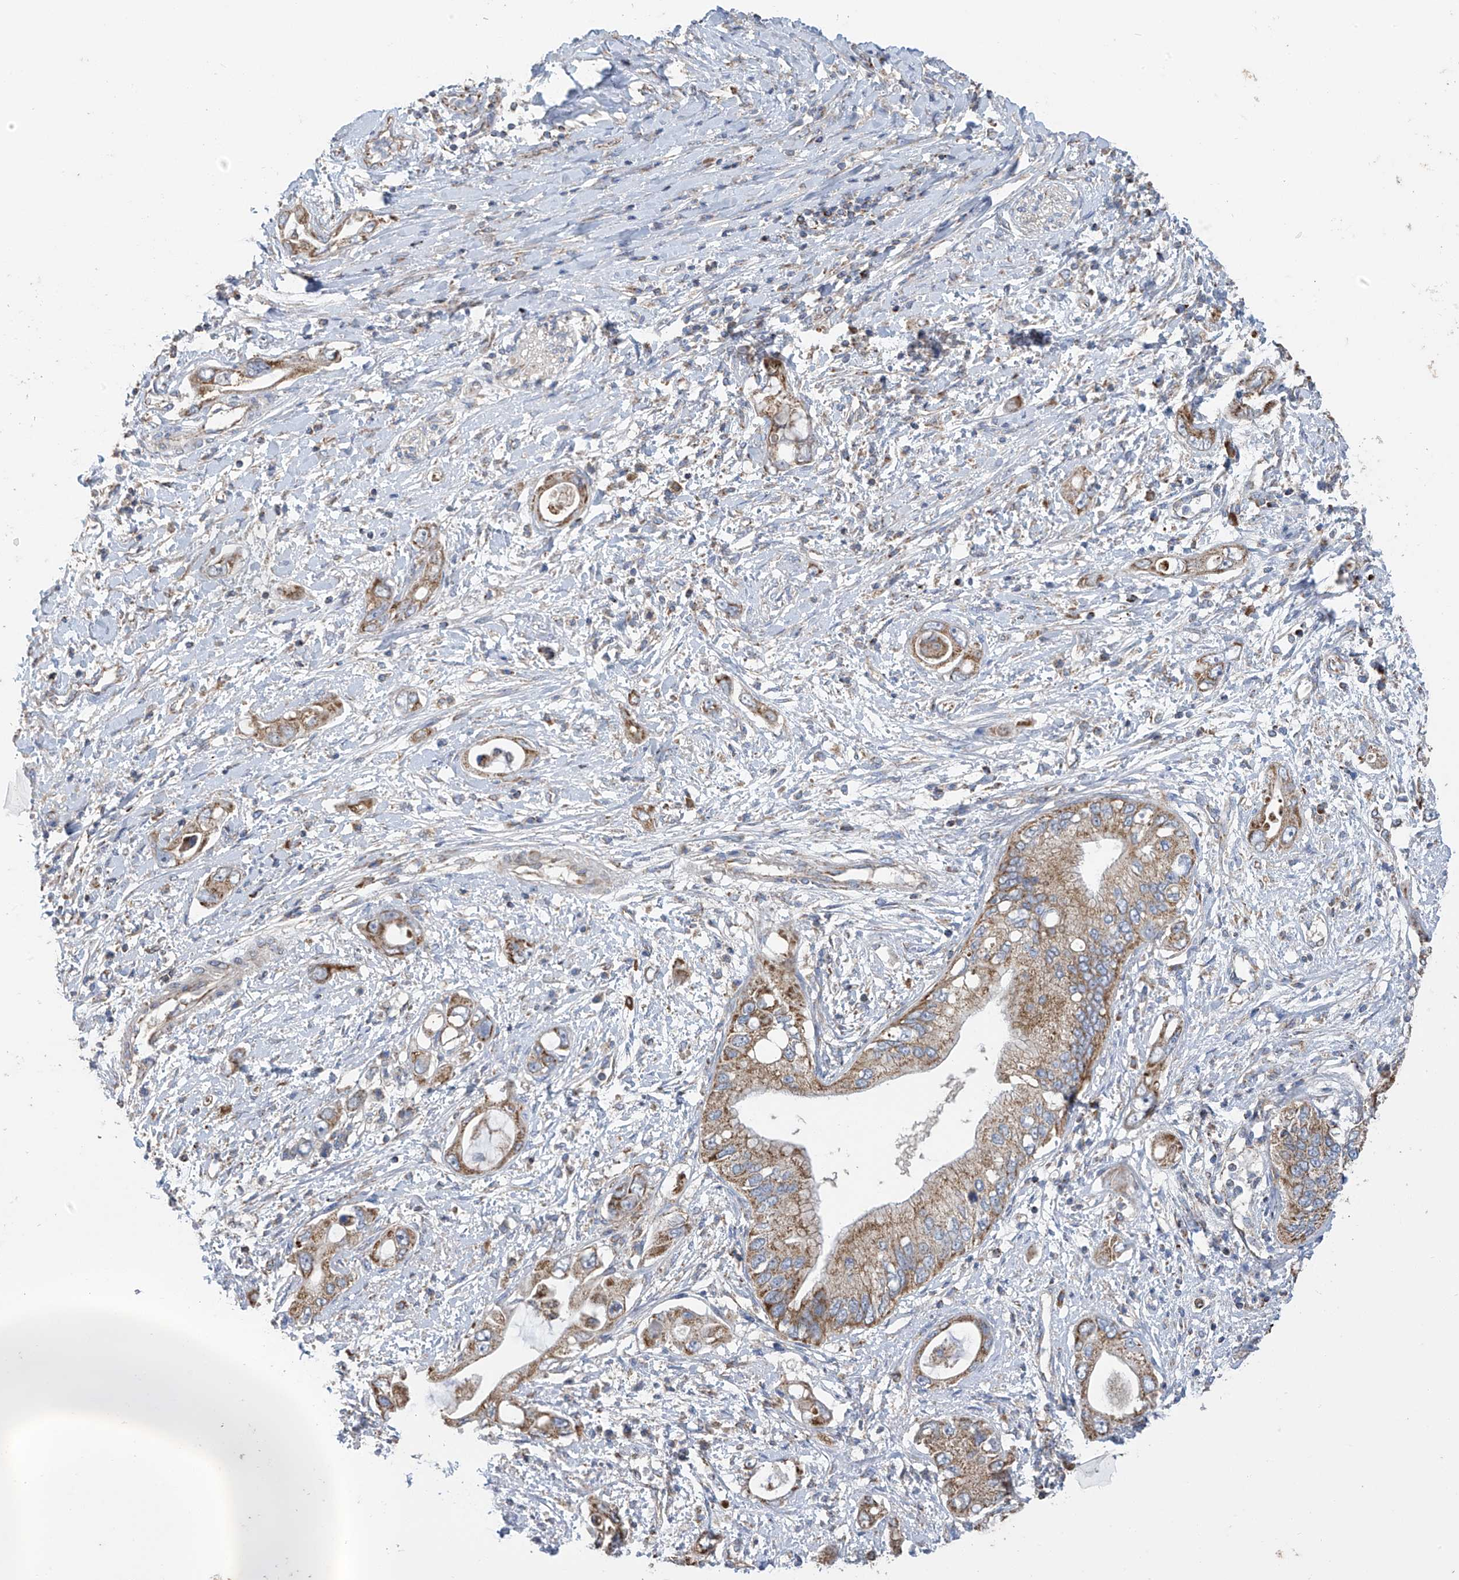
{"staining": {"intensity": "moderate", "quantity": ">75%", "location": "cytoplasmic/membranous"}, "tissue": "pancreatic cancer", "cell_type": "Tumor cells", "image_type": "cancer", "snomed": [{"axis": "morphology", "description": "Inflammation, NOS"}, {"axis": "morphology", "description": "Adenocarcinoma, NOS"}, {"axis": "topography", "description": "Pancreas"}], "caption": "This is a micrograph of immunohistochemistry (IHC) staining of adenocarcinoma (pancreatic), which shows moderate expression in the cytoplasmic/membranous of tumor cells.", "gene": "PNPT1", "patient": {"sex": "female", "age": 56}}